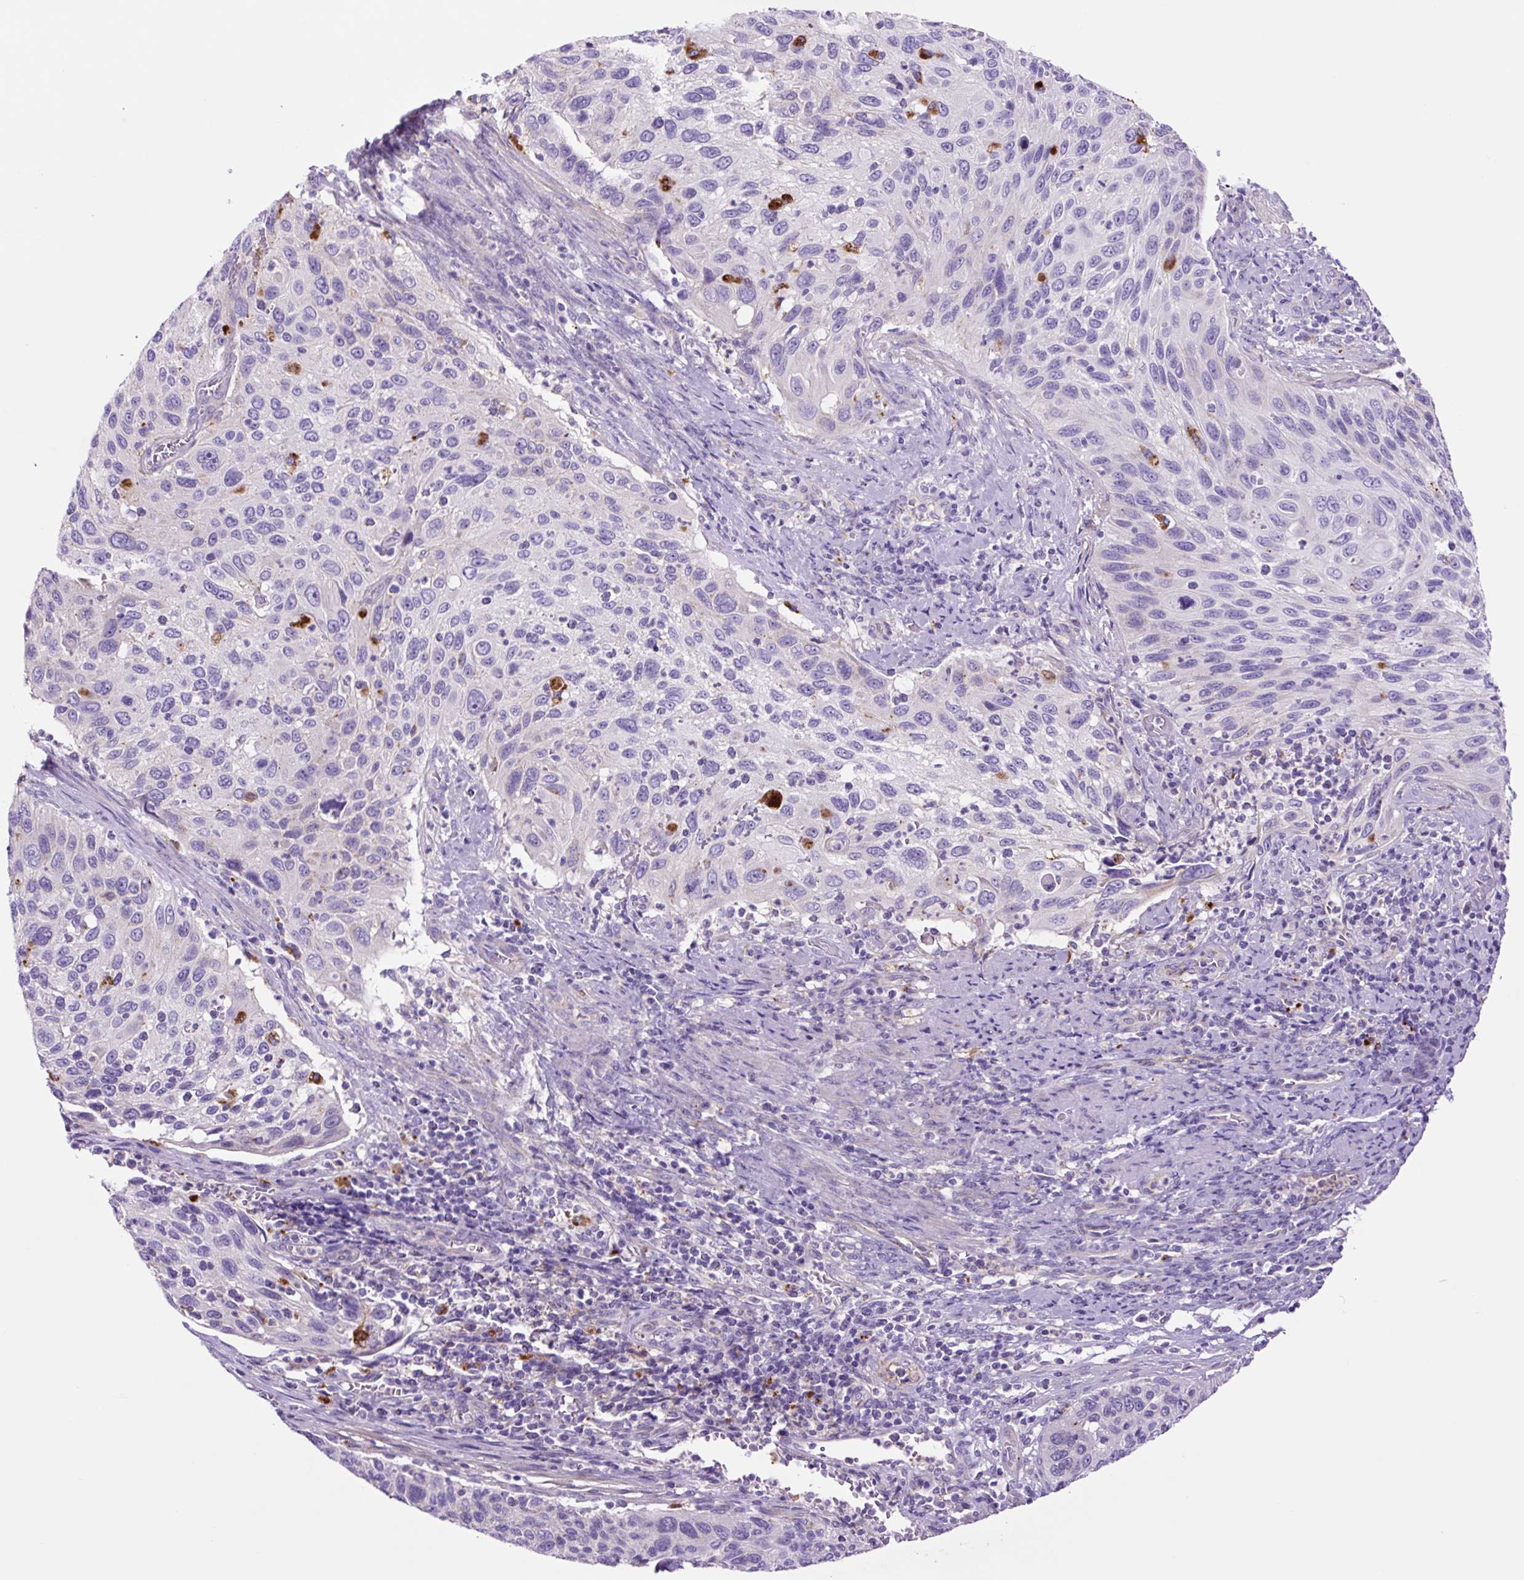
{"staining": {"intensity": "negative", "quantity": "none", "location": "none"}, "tissue": "cervical cancer", "cell_type": "Tumor cells", "image_type": "cancer", "snomed": [{"axis": "morphology", "description": "Squamous cell carcinoma, NOS"}, {"axis": "topography", "description": "Cervix"}], "caption": "A photomicrograph of cervical cancer (squamous cell carcinoma) stained for a protein reveals no brown staining in tumor cells. The staining was performed using DAB (3,3'-diaminobenzidine) to visualize the protein expression in brown, while the nuclei were stained in blue with hematoxylin (Magnification: 20x).", "gene": "LCN10", "patient": {"sex": "female", "age": 70}}